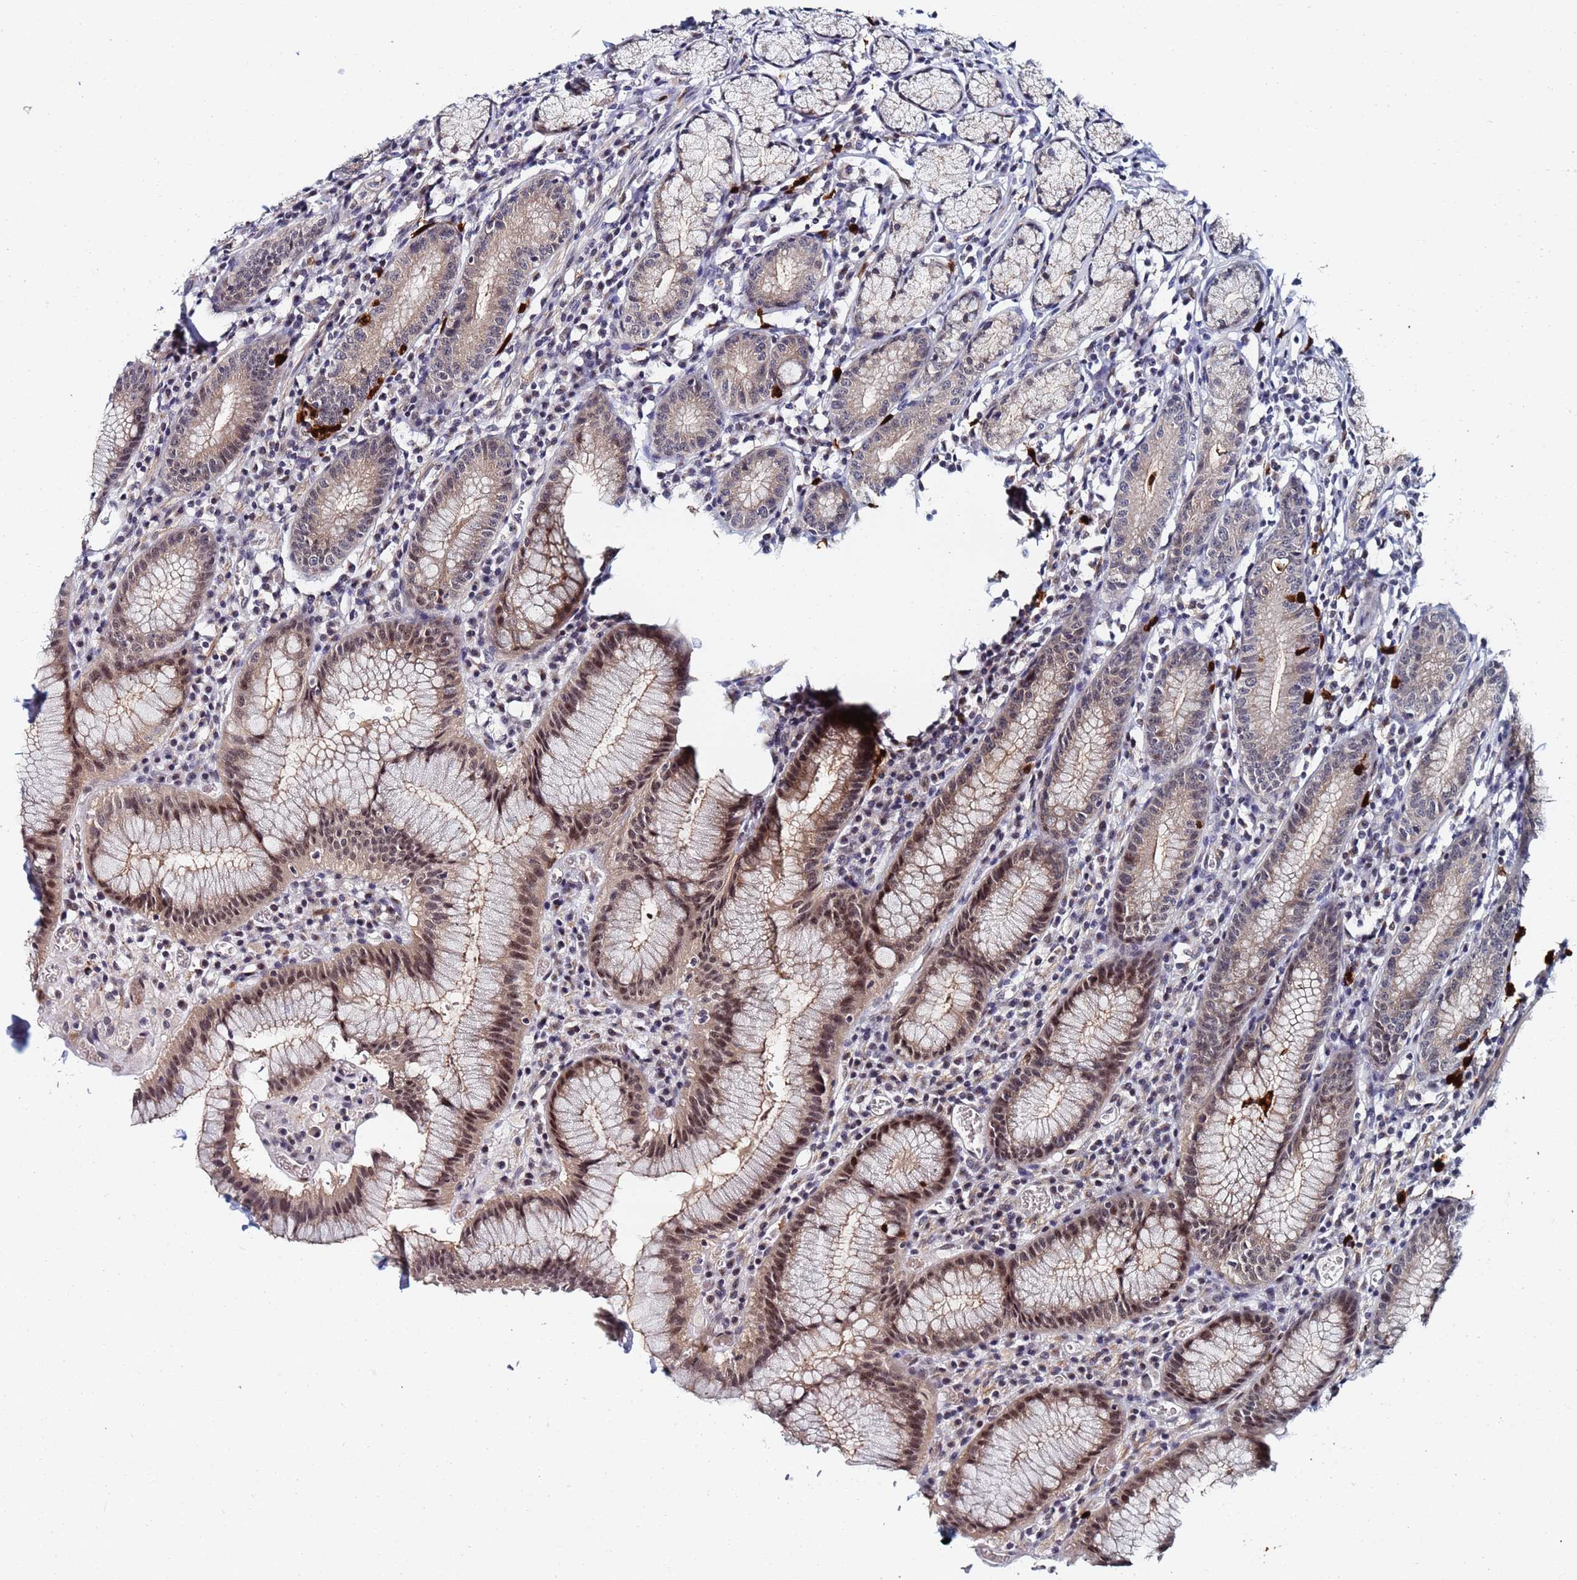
{"staining": {"intensity": "moderate", "quantity": "25%-75%", "location": "cytoplasmic/membranous,nuclear"}, "tissue": "stomach", "cell_type": "Glandular cells", "image_type": "normal", "snomed": [{"axis": "morphology", "description": "Normal tissue, NOS"}, {"axis": "topography", "description": "Stomach"}], "caption": "IHC image of unremarkable stomach stained for a protein (brown), which shows medium levels of moderate cytoplasmic/membranous,nuclear staining in approximately 25%-75% of glandular cells.", "gene": "MTCL1", "patient": {"sex": "male", "age": 55}}